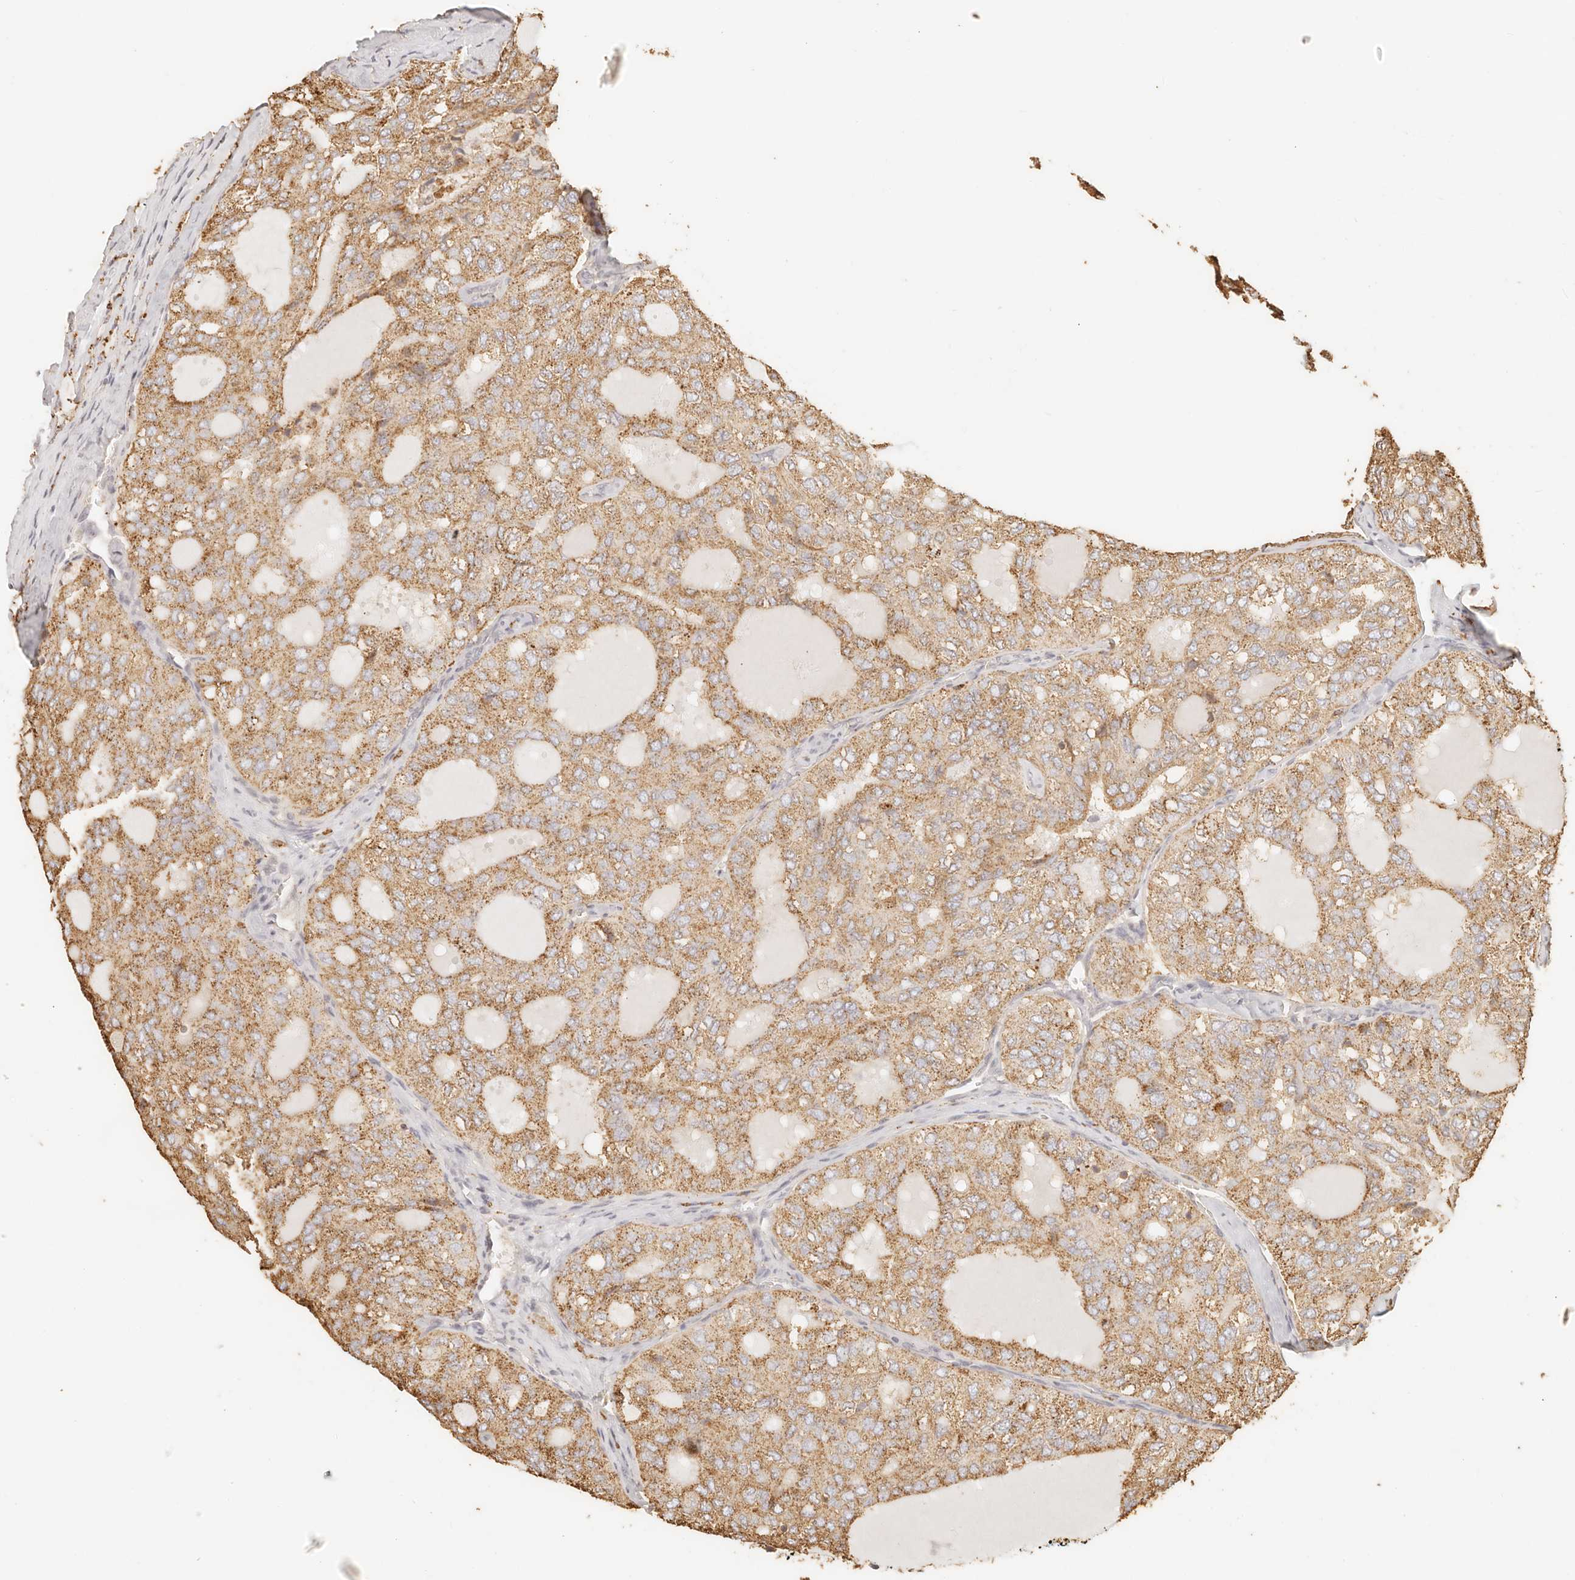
{"staining": {"intensity": "moderate", "quantity": ">75%", "location": "cytoplasmic/membranous"}, "tissue": "thyroid cancer", "cell_type": "Tumor cells", "image_type": "cancer", "snomed": [{"axis": "morphology", "description": "Follicular adenoma carcinoma, NOS"}, {"axis": "topography", "description": "Thyroid gland"}], "caption": "The photomicrograph exhibits a brown stain indicating the presence of a protein in the cytoplasmic/membranous of tumor cells in thyroid follicular adenoma carcinoma. (DAB IHC, brown staining for protein, blue staining for nuclei).", "gene": "CNMD", "patient": {"sex": "male", "age": 75}}